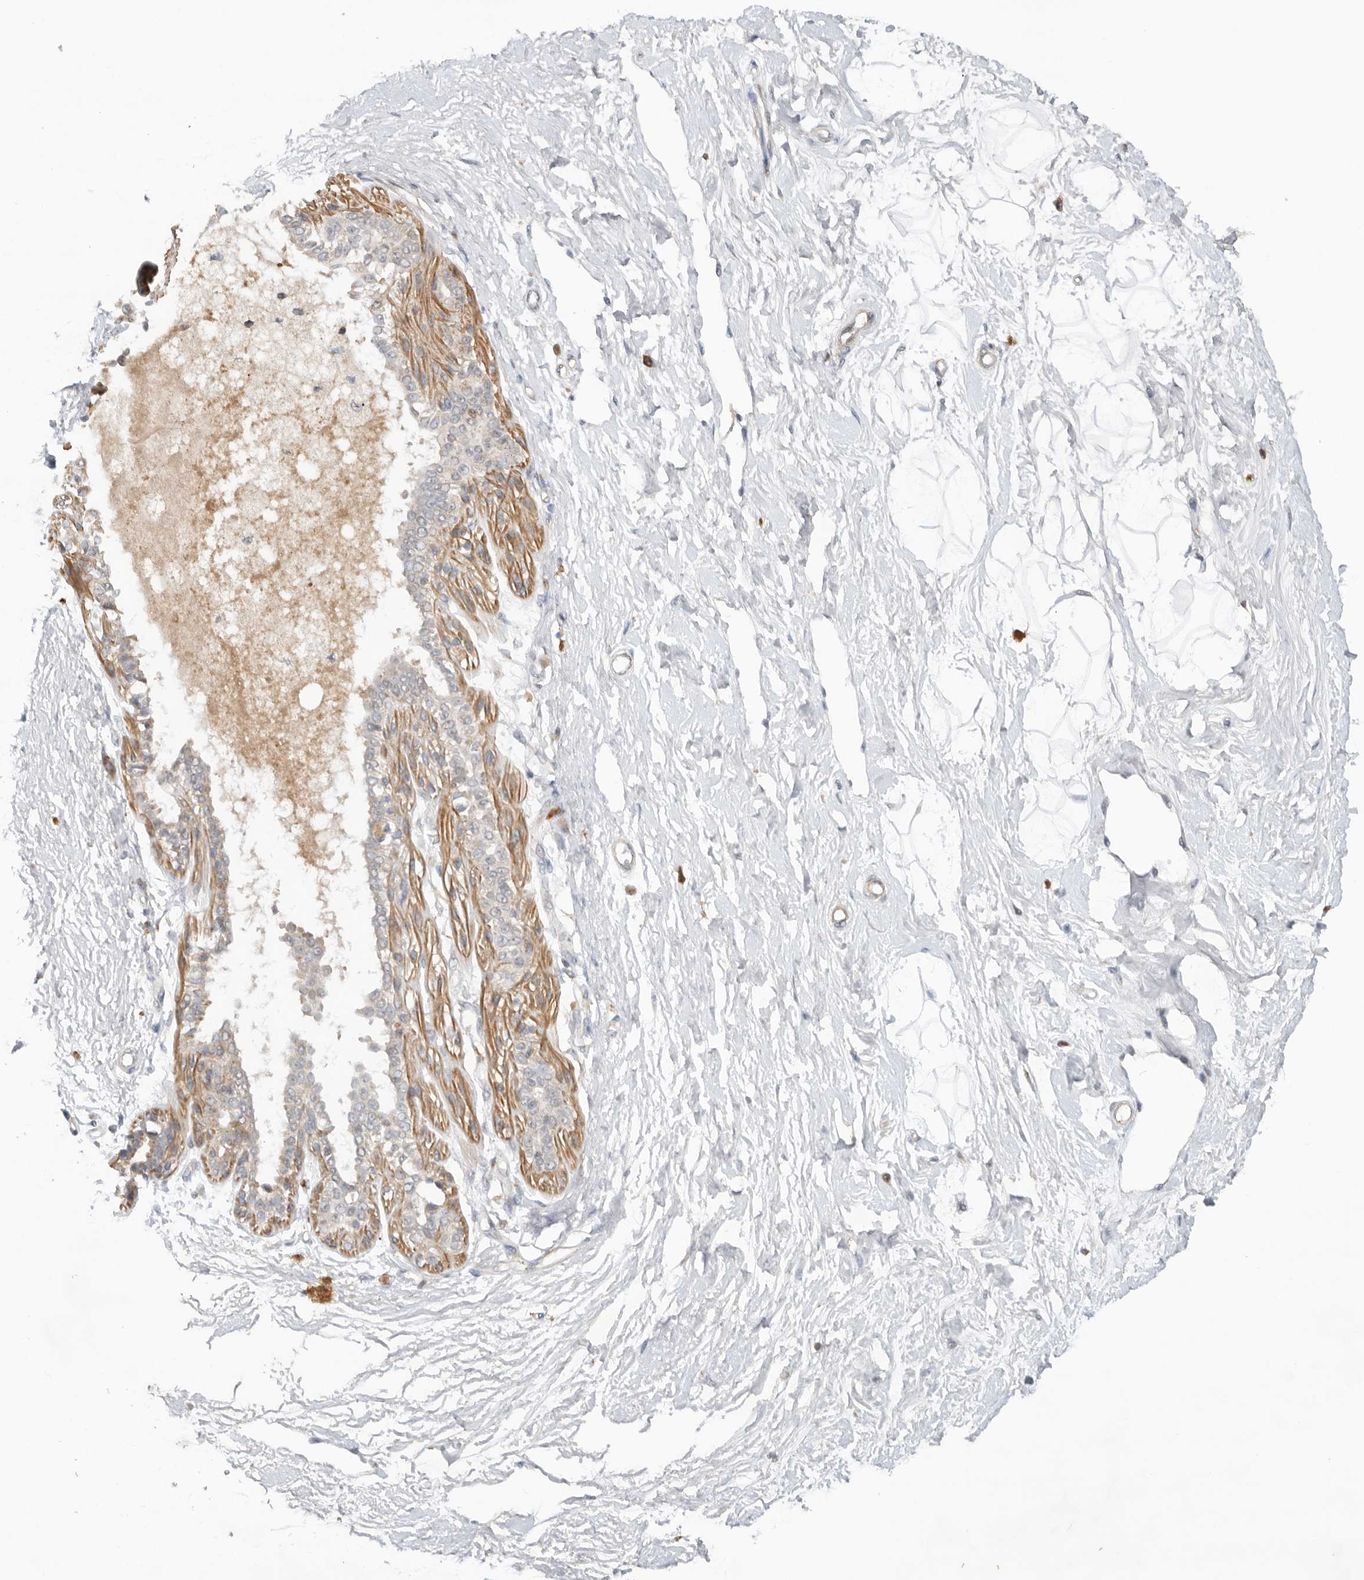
{"staining": {"intensity": "negative", "quantity": "none", "location": "none"}, "tissue": "breast", "cell_type": "Adipocytes", "image_type": "normal", "snomed": [{"axis": "morphology", "description": "Normal tissue, NOS"}, {"axis": "topography", "description": "Breast"}], "caption": "IHC photomicrograph of unremarkable breast: human breast stained with DAB shows no significant protein staining in adipocytes. (DAB (3,3'-diaminobenzidine) immunohistochemistry (IHC) visualized using brightfield microscopy, high magnification).", "gene": "GNE", "patient": {"sex": "female", "age": 45}}